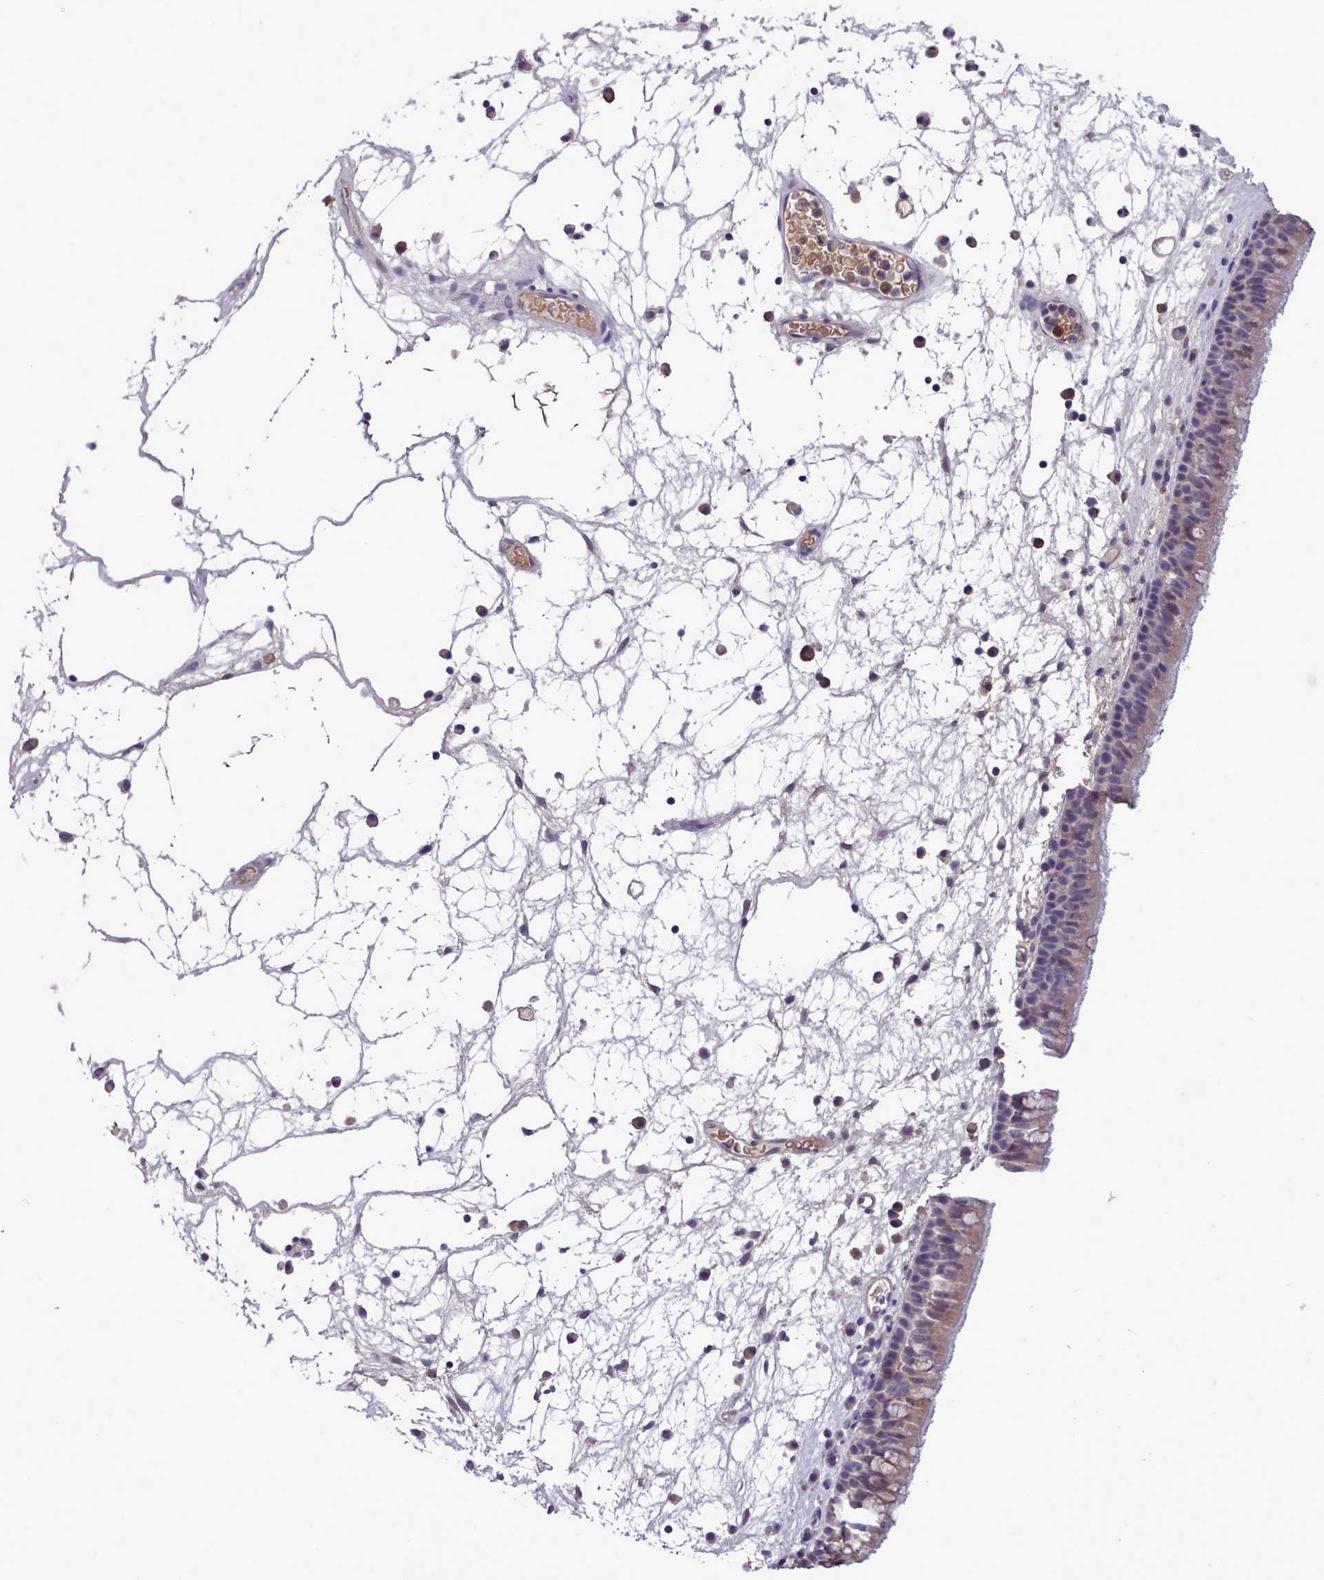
{"staining": {"intensity": "weak", "quantity": "25%-75%", "location": "cytoplasmic/membranous"}, "tissue": "nasopharynx", "cell_type": "Respiratory epithelial cells", "image_type": "normal", "snomed": [{"axis": "morphology", "description": "Normal tissue, NOS"}, {"axis": "morphology", "description": "Inflammation, NOS"}, {"axis": "morphology", "description": "Malignant melanoma, Metastatic site"}, {"axis": "topography", "description": "Nasopharynx"}], "caption": "DAB (3,3'-diaminobenzidine) immunohistochemical staining of unremarkable nasopharynx exhibits weak cytoplasmic/membranous protein positivity in approximately 25%-75% of respiratory epithelial cells.", "gene": "KCTD16", "patient": {"sex": "male", "age": 70}}